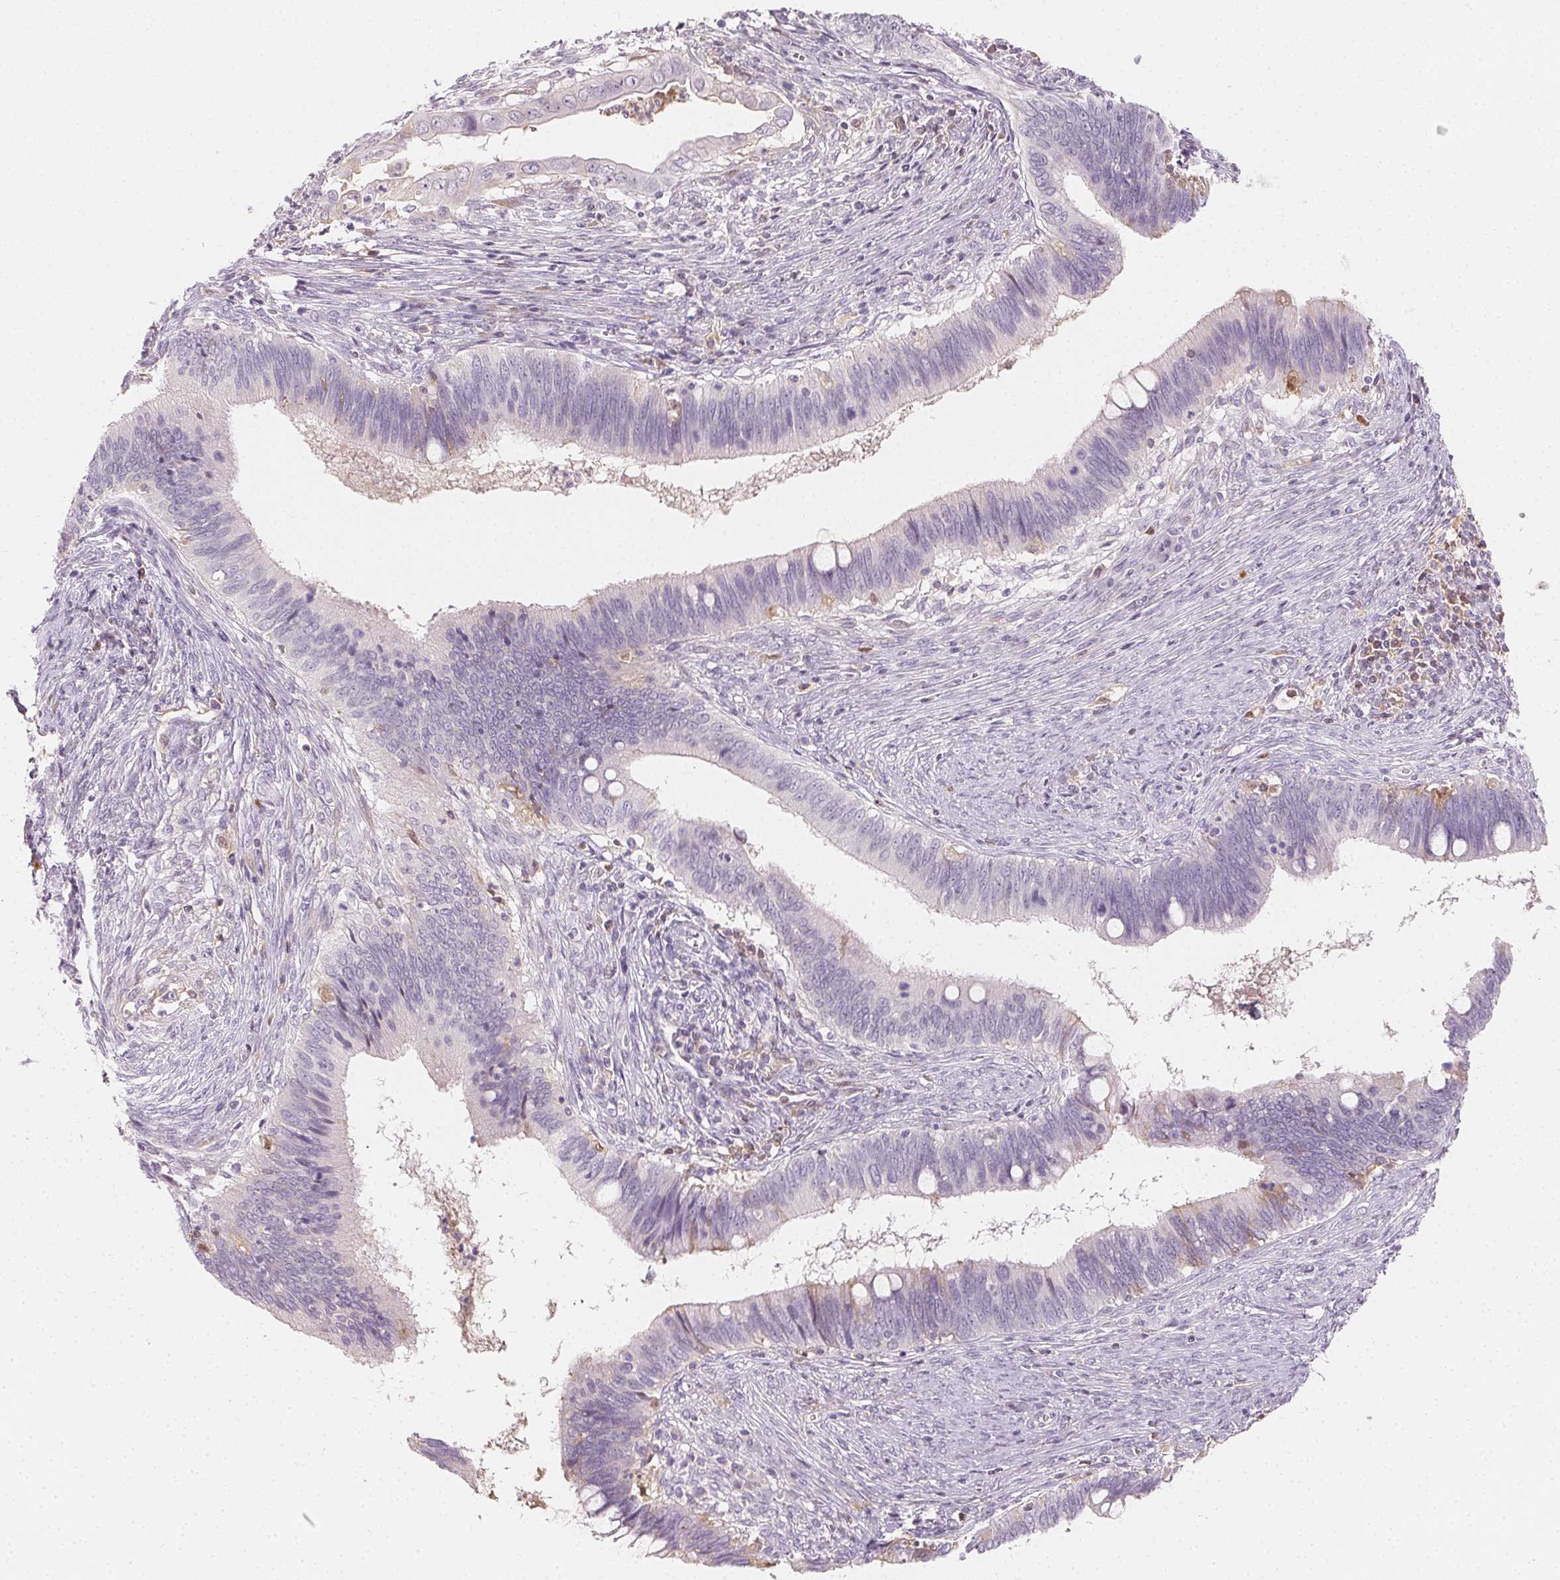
{"staining": {"intensity": "negative", "quantity": "none", "location": "none"}, "tissue": "cervical cancer", "cell_type": "Tumor cells", "image_type": "cancer", "snomed": [{"axis": "morphology", "description": "Adenocarcinoma, NOS"}, {"axis": "topography", "description": "Cervix"}], "caption": "Cervical cancer was stained to show a protein in brown. There is no significant positivity in tumor cells. The staining is performed using DAB brown chromogen with nuclei counter-stained in using hematoxylin.", "gene": "AFM", "patient": {"sex": "female", "age": 42}}